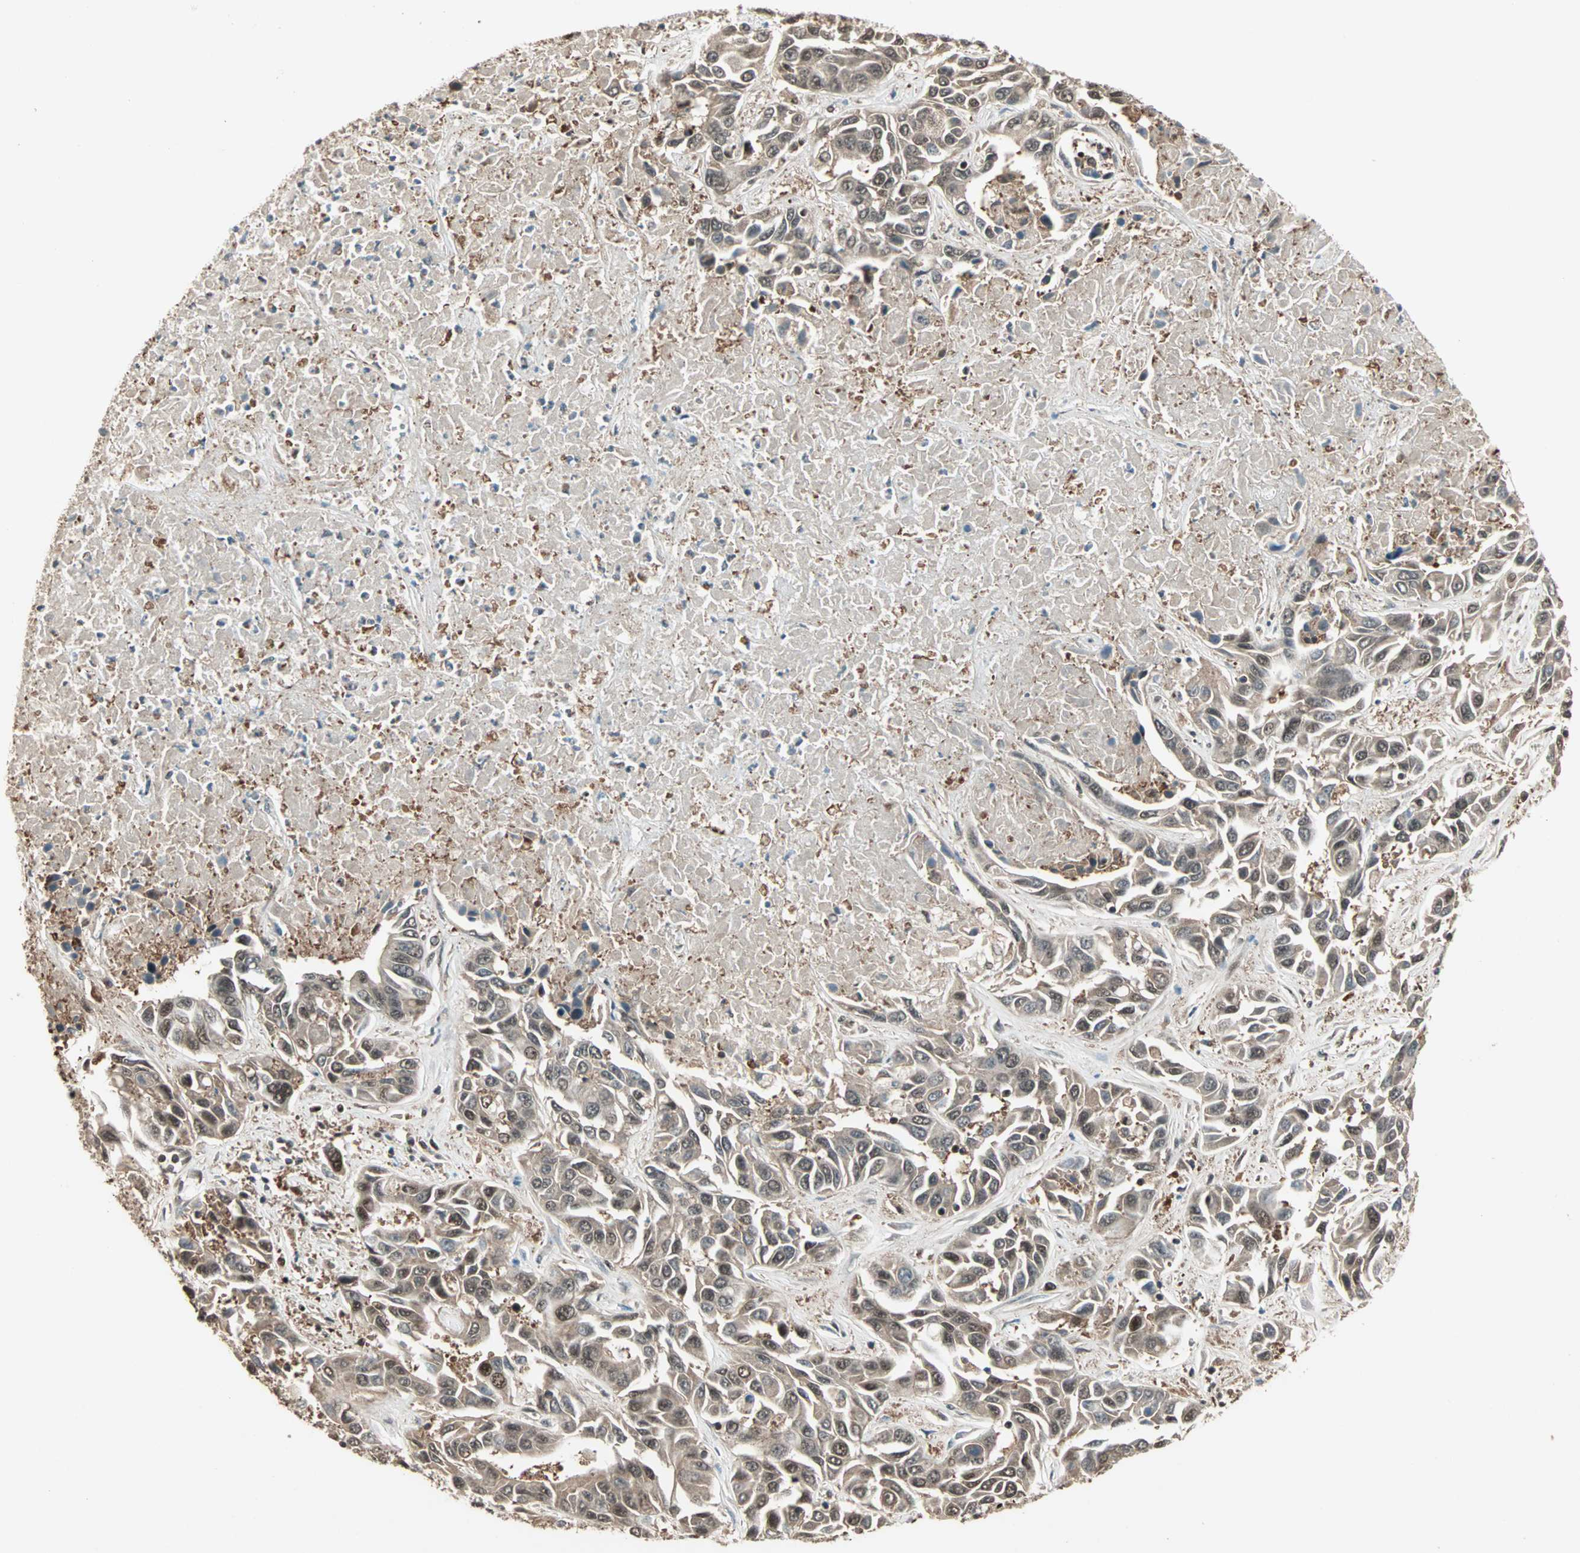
{"staining": {"intensity": "weak", "quantity": "25%-75%", "location": "cytoplasmic/membranous,nuclear"}, "tissue": "liver cancer", "cell_type": "Tumor cells", "image_type": "cancer", "snomed": [{"axis": "morphology", "description": "Cholangiocarcinoma"}, {"axis": "topography", "description": "Liver"}], "caption": "Protein positivity by IHC exhibits weak cytoplasmic/membranous and nuclear staining in approximately 25%-75% of tumor cells in liver cancer.", "gene": "ZNF701", "patient": {"sex": "female", "age": 52}}